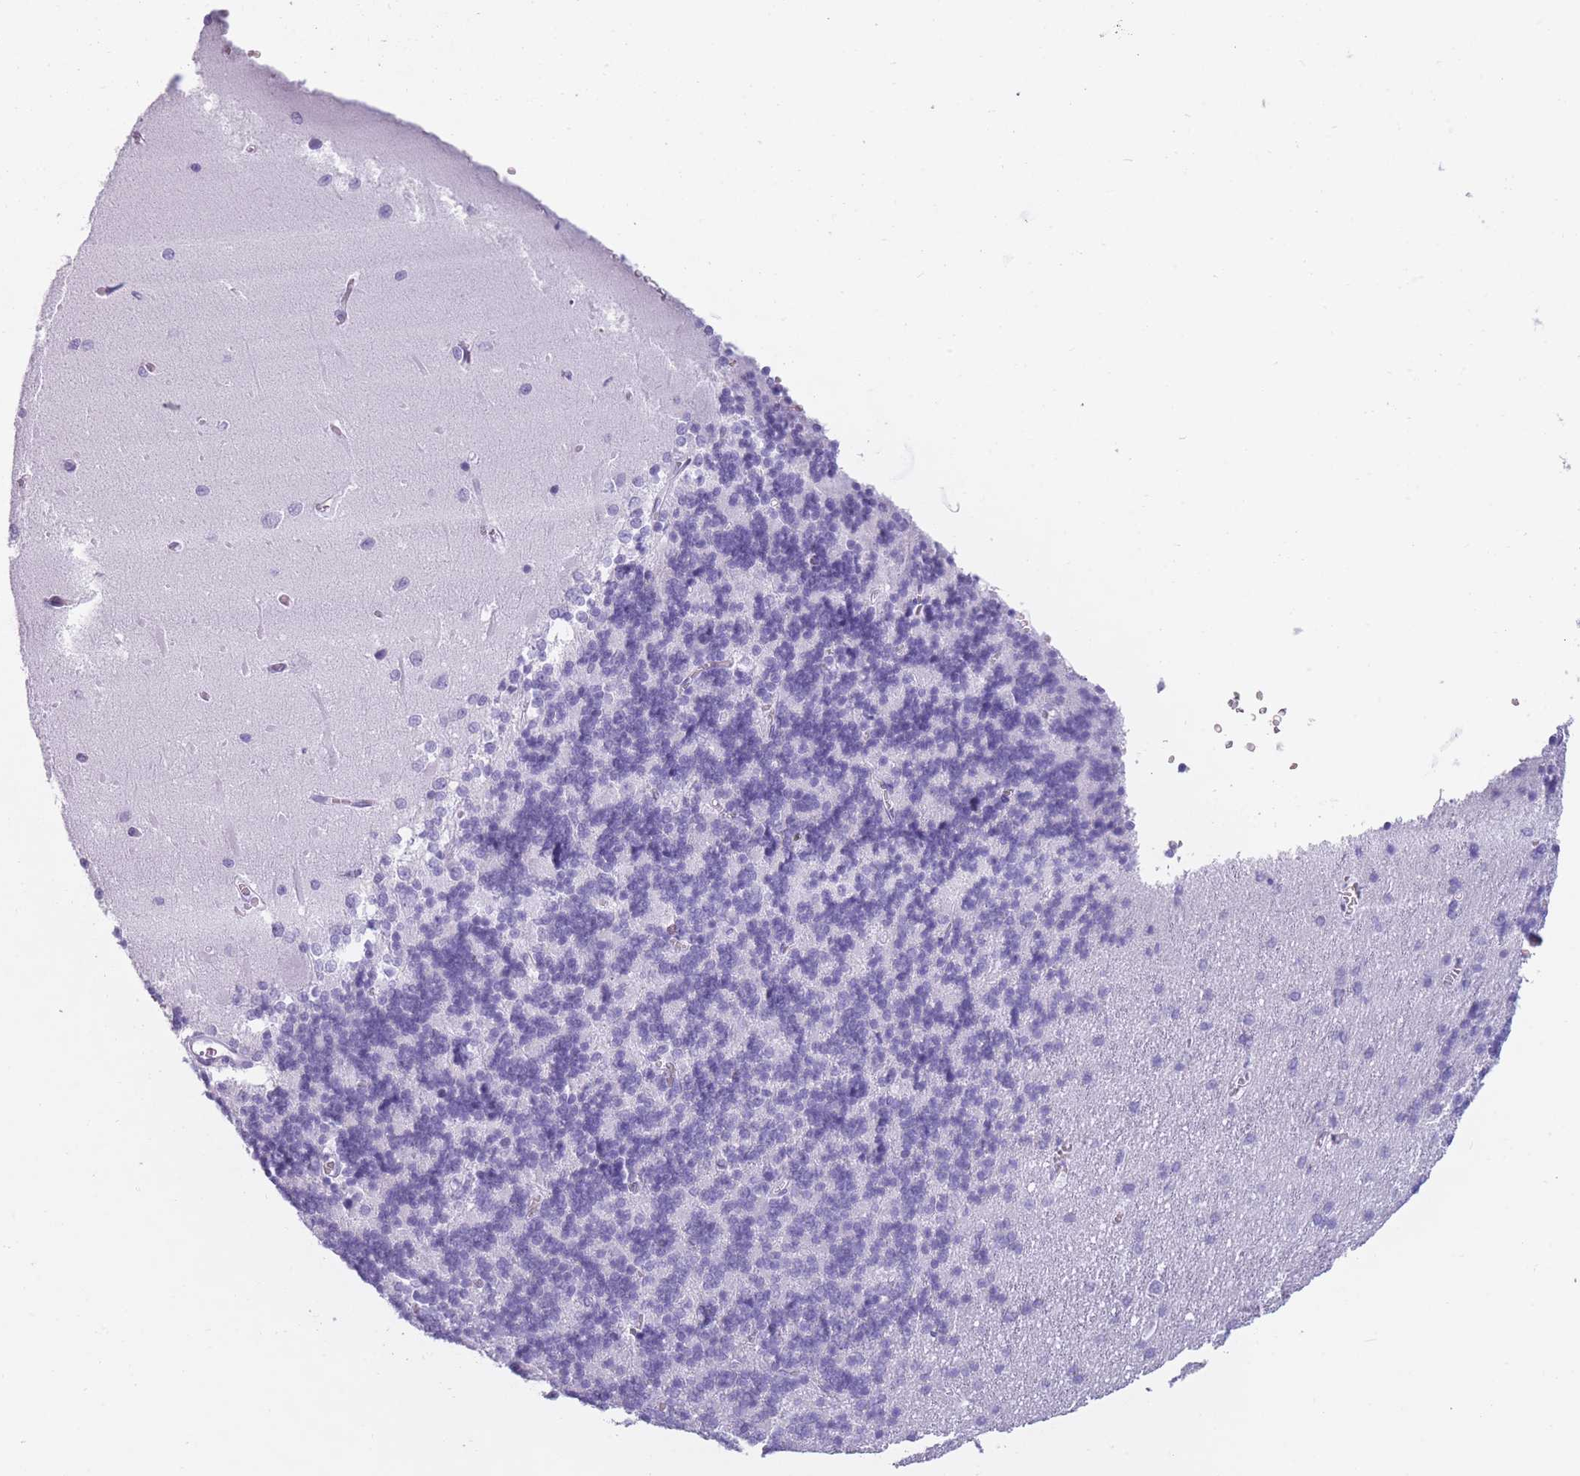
{"staining": {"intensity": "negative", "quantity": "none", "location": "none"}, "tissue": "cerebellum", "cell_type": "Cells in granular layer", "image_type": "normal", "snomed": [{"axis": "morphology", "description": "Normal tissue, NOS"}, {"axis": "topography", "description": "Cerebellum"}], "caption": "DAB immunohistochemical staining of unremarkable cerebellum exhibits no significant positivity in cells in granular layer.", "gene": "COL27A1", "patient": {"sex": "male", "age": 37}}